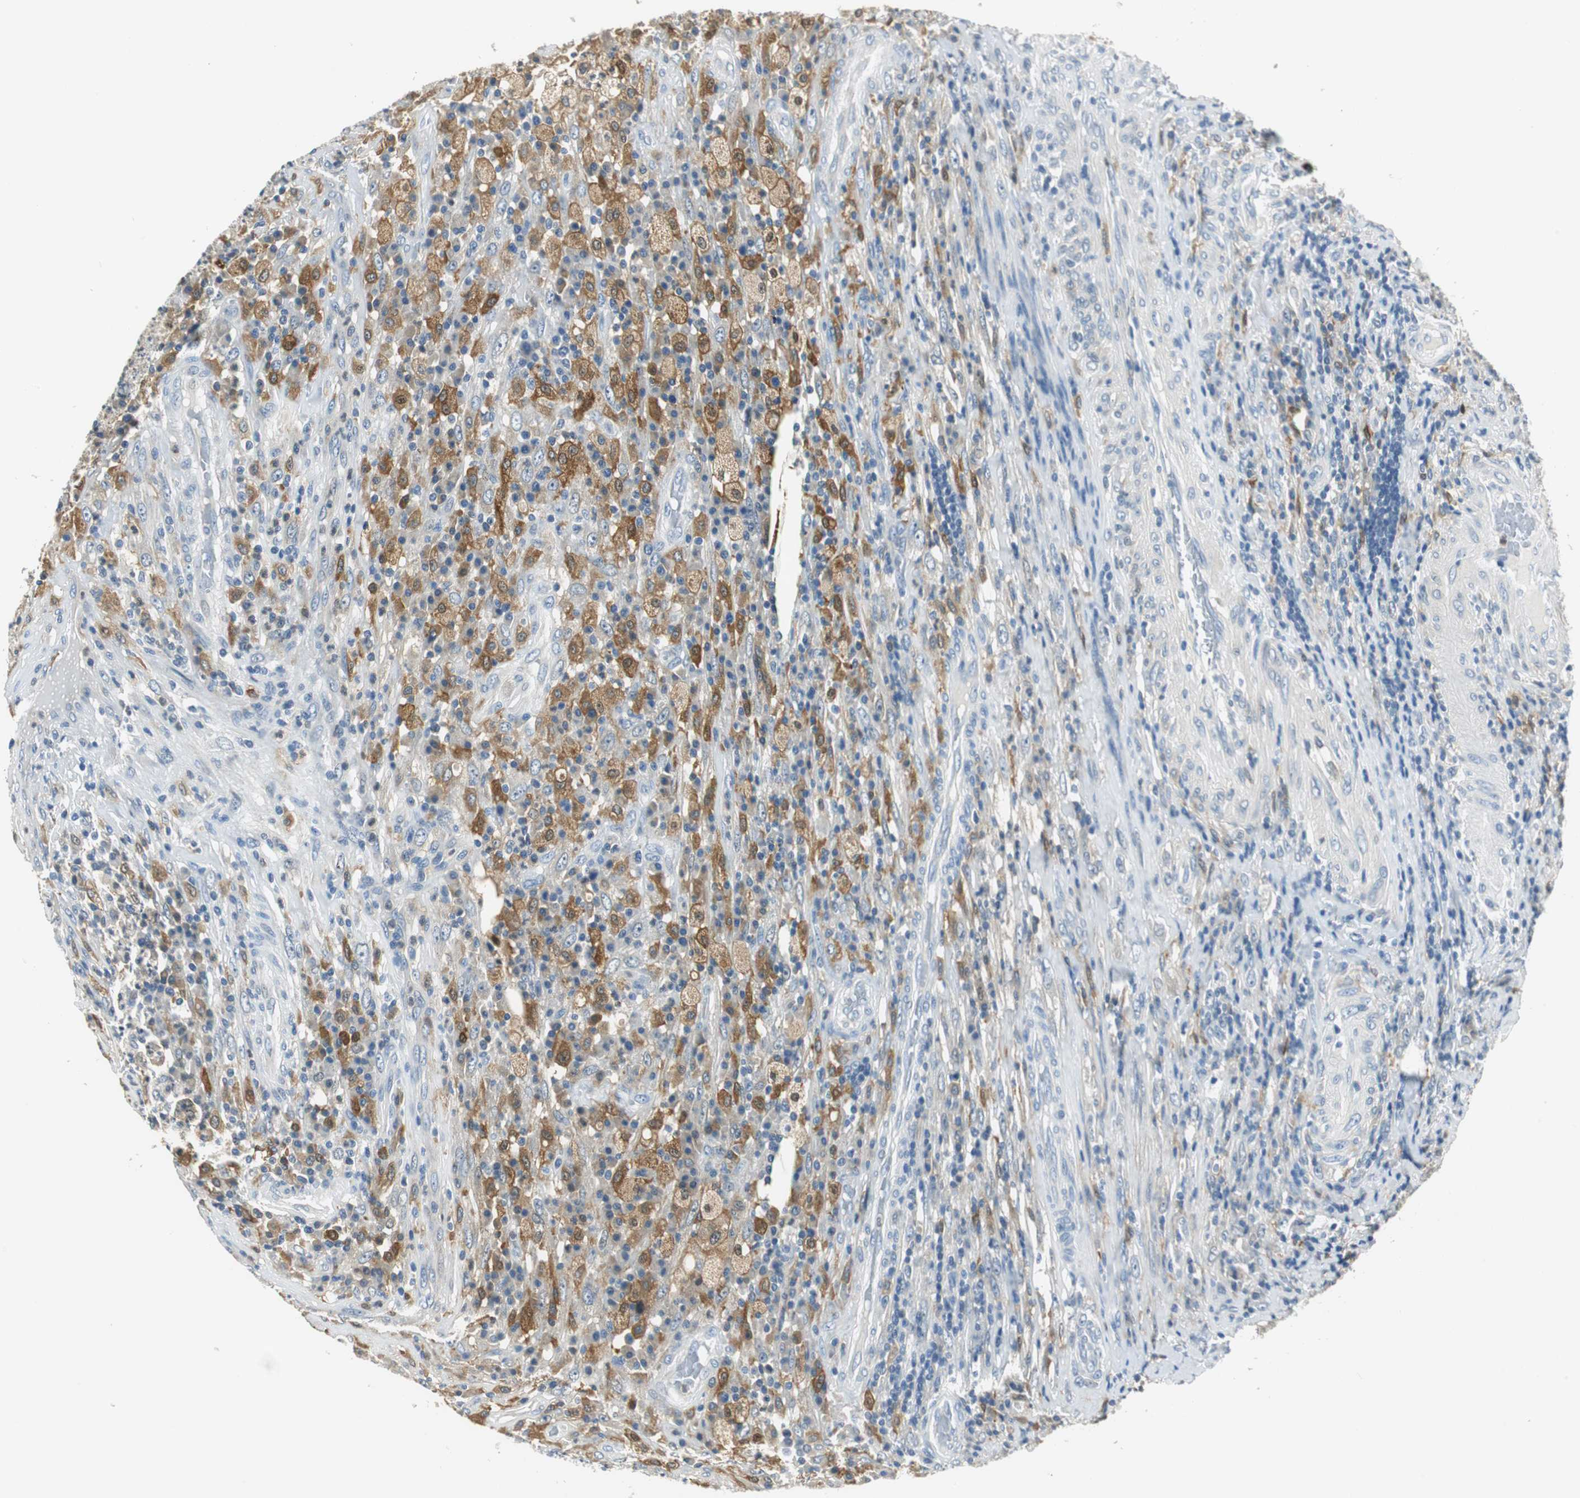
{"staining": {"intensity": "moderate", "quantity": "25%-75%", "location": "cytoplasmic/membranous"}, "tissue": "testis cancer", "cell_type": "Tumor cells", "image_type": "cancer", "snomed": [{"axis": "morphology", "description": "Necrosis, NOS"}, {"axis": "morphology", "description": "Carcinoma, Embryonal, NOS"}, {"axis": "topography", "description": "Testis"}], "caption": "There is medium levels of moderate cytoplasmic/membranous expression in tumor cells of testis cancer, as demonstrated by immunohistochemical staining (brown color).", "gene": "ME1", "patient": {"sex": "male", "age": 19}}